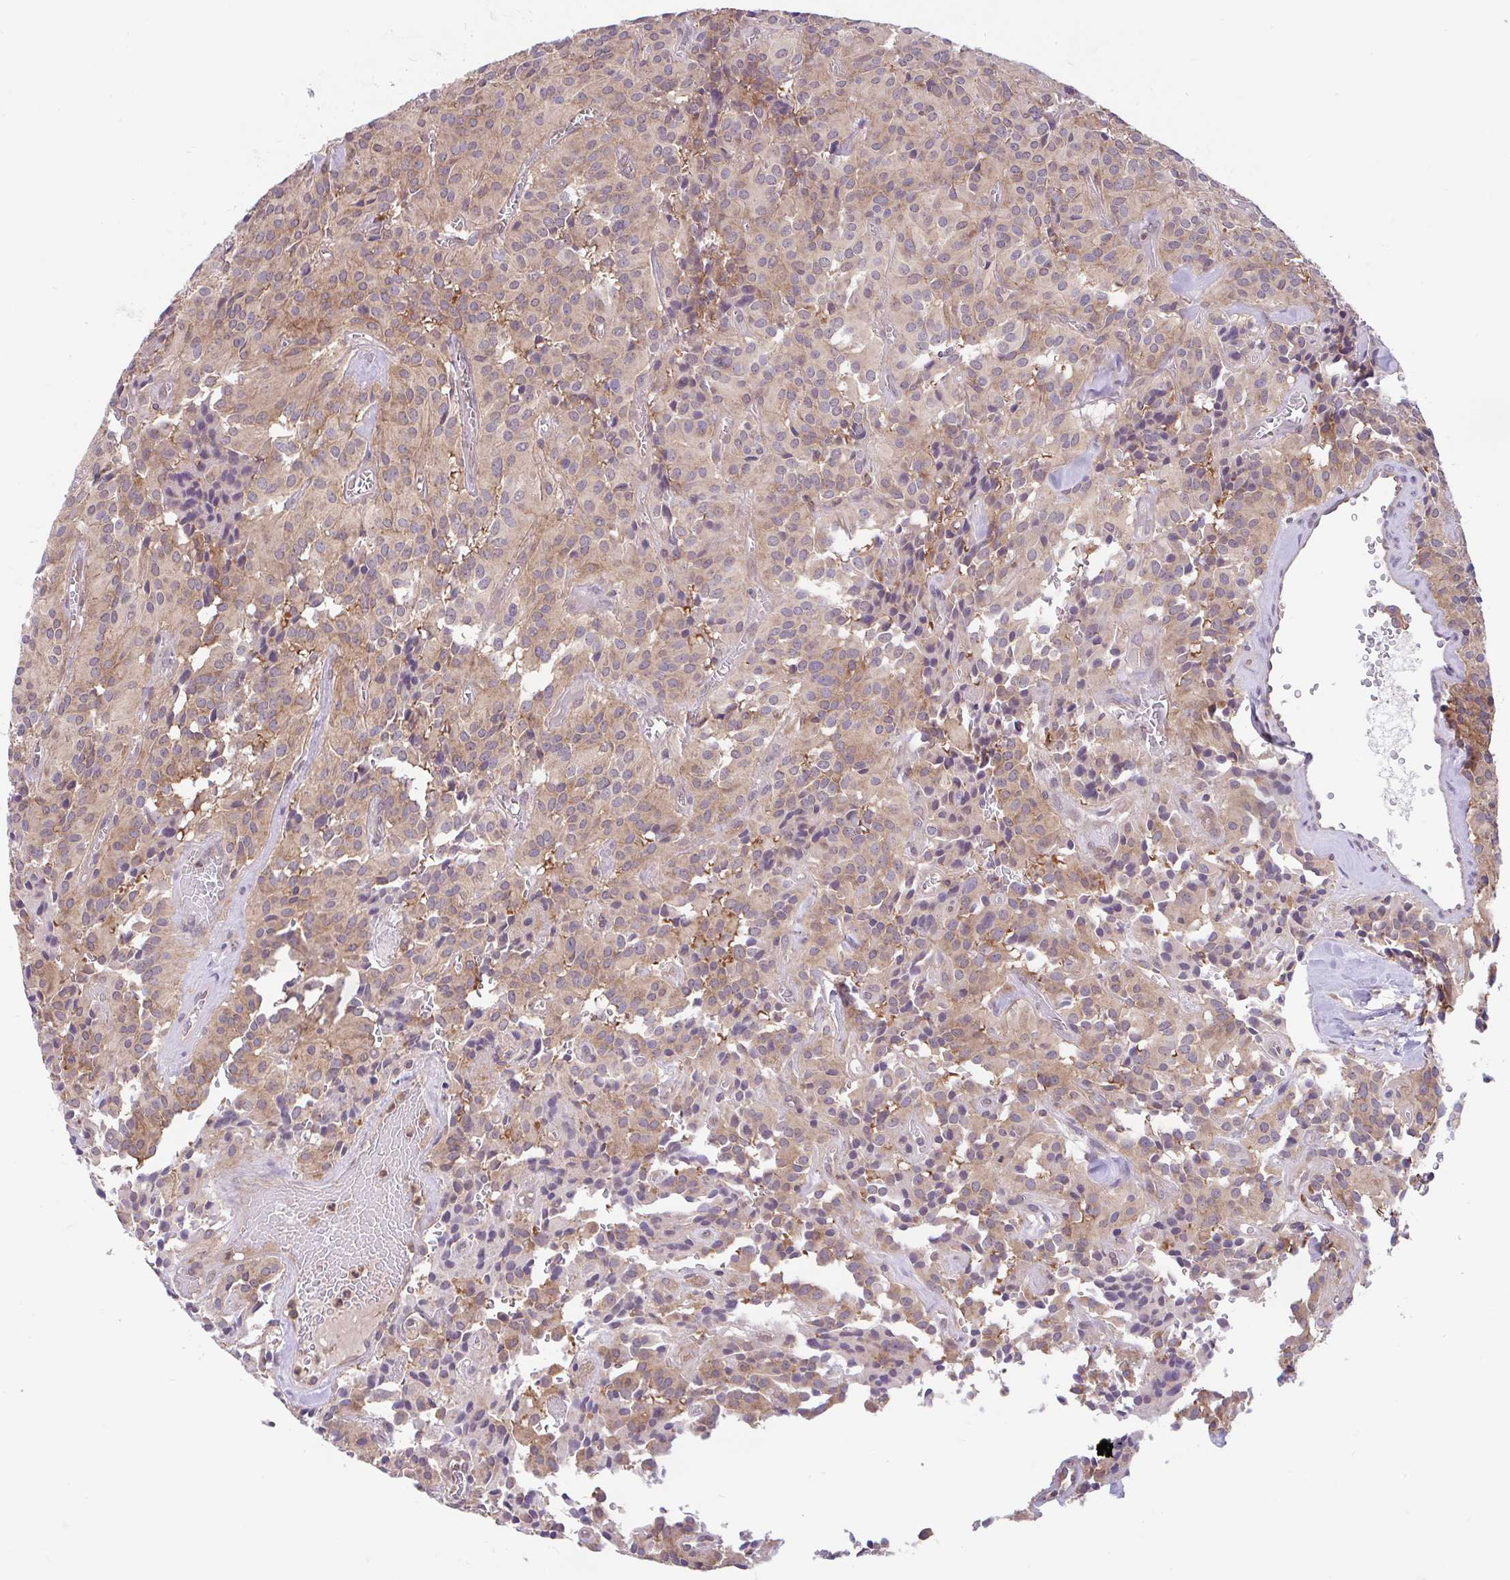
{"staining": {"intensity": "weak", "quantity": "25%-75%", "location": "cytoplasmic/membranous"}, "tissue": "glioma", "cell_type": "Tumor cells", "image_type": "cancer", "snomed": [{"axis": "morphology", "description": "Glioma, malignant, Low grade"}, {"axis": "topography", "description": "Brain"}], "caption": "This histopathology image displays IHC staining of human glioma, with low weak cytoplasmic/membranous positivity in approximately 25%-75% of tumor cells.", "gene": "RALBP1", "patient": {"sex": "male", "age": 42}}